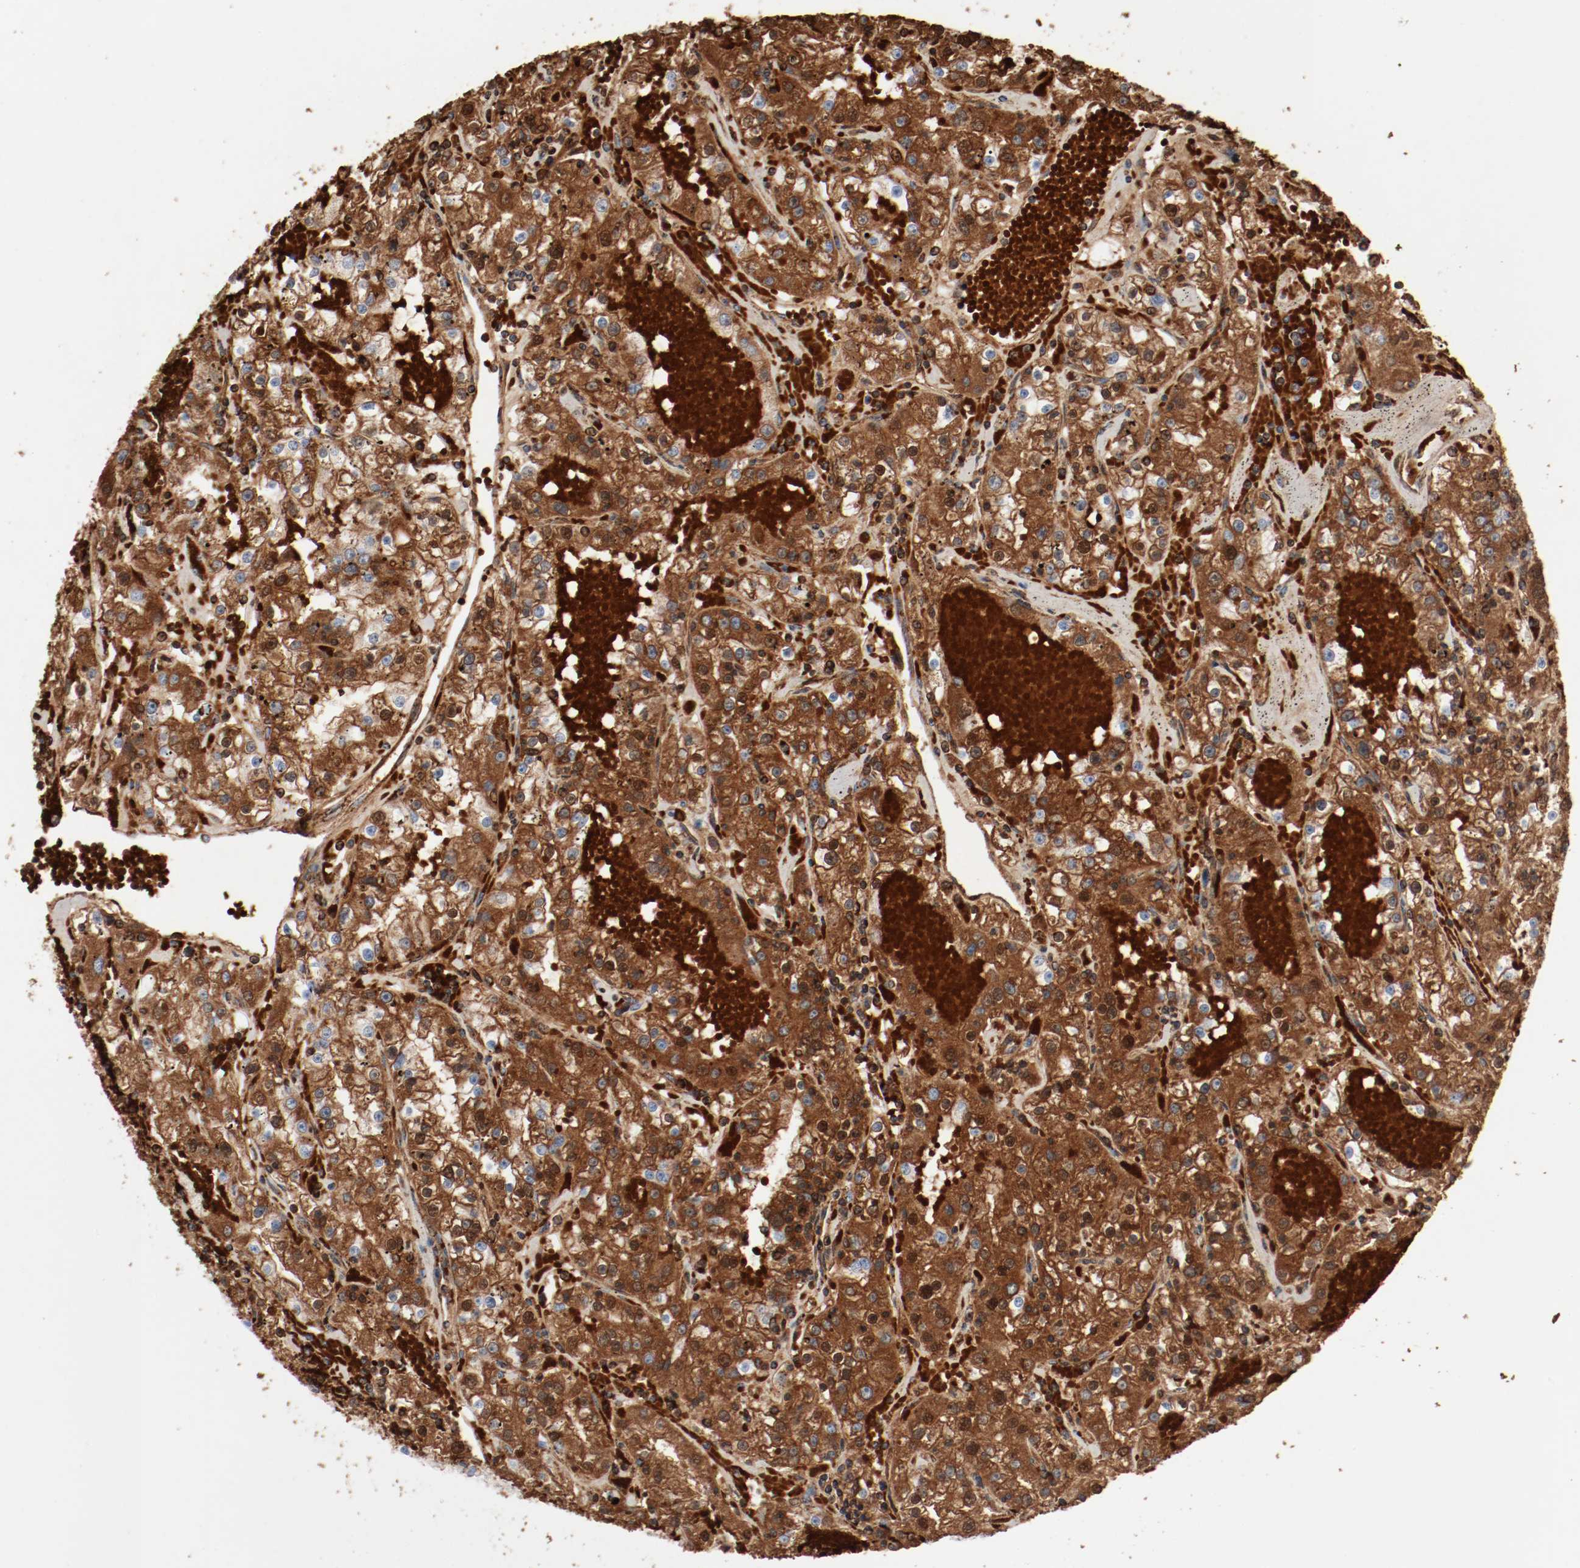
{"staining": {"intensity": "strong", "quantity": ">75%", "location": "cytoplasmic/membranous"}, "tissue": "renal cancer", "cell_type": "Tumor cells", "image_type": "cancer", "snomed": [{"axis": "morphology", "description": "Adenocarcinoma, NOS"}, {"axis": "topography", "description": "Kidney"}], "caption": "Protein expression analysis of renal cancer (adenocarcinoma) shows strong cytoplasmic/membranous positivity in approximately >75% of tumor cells. (DAB IHC with brightfield microscopy, high magnification).", "gene": "NDUFB8", "patient": {"sex": "male", "age": 56}}